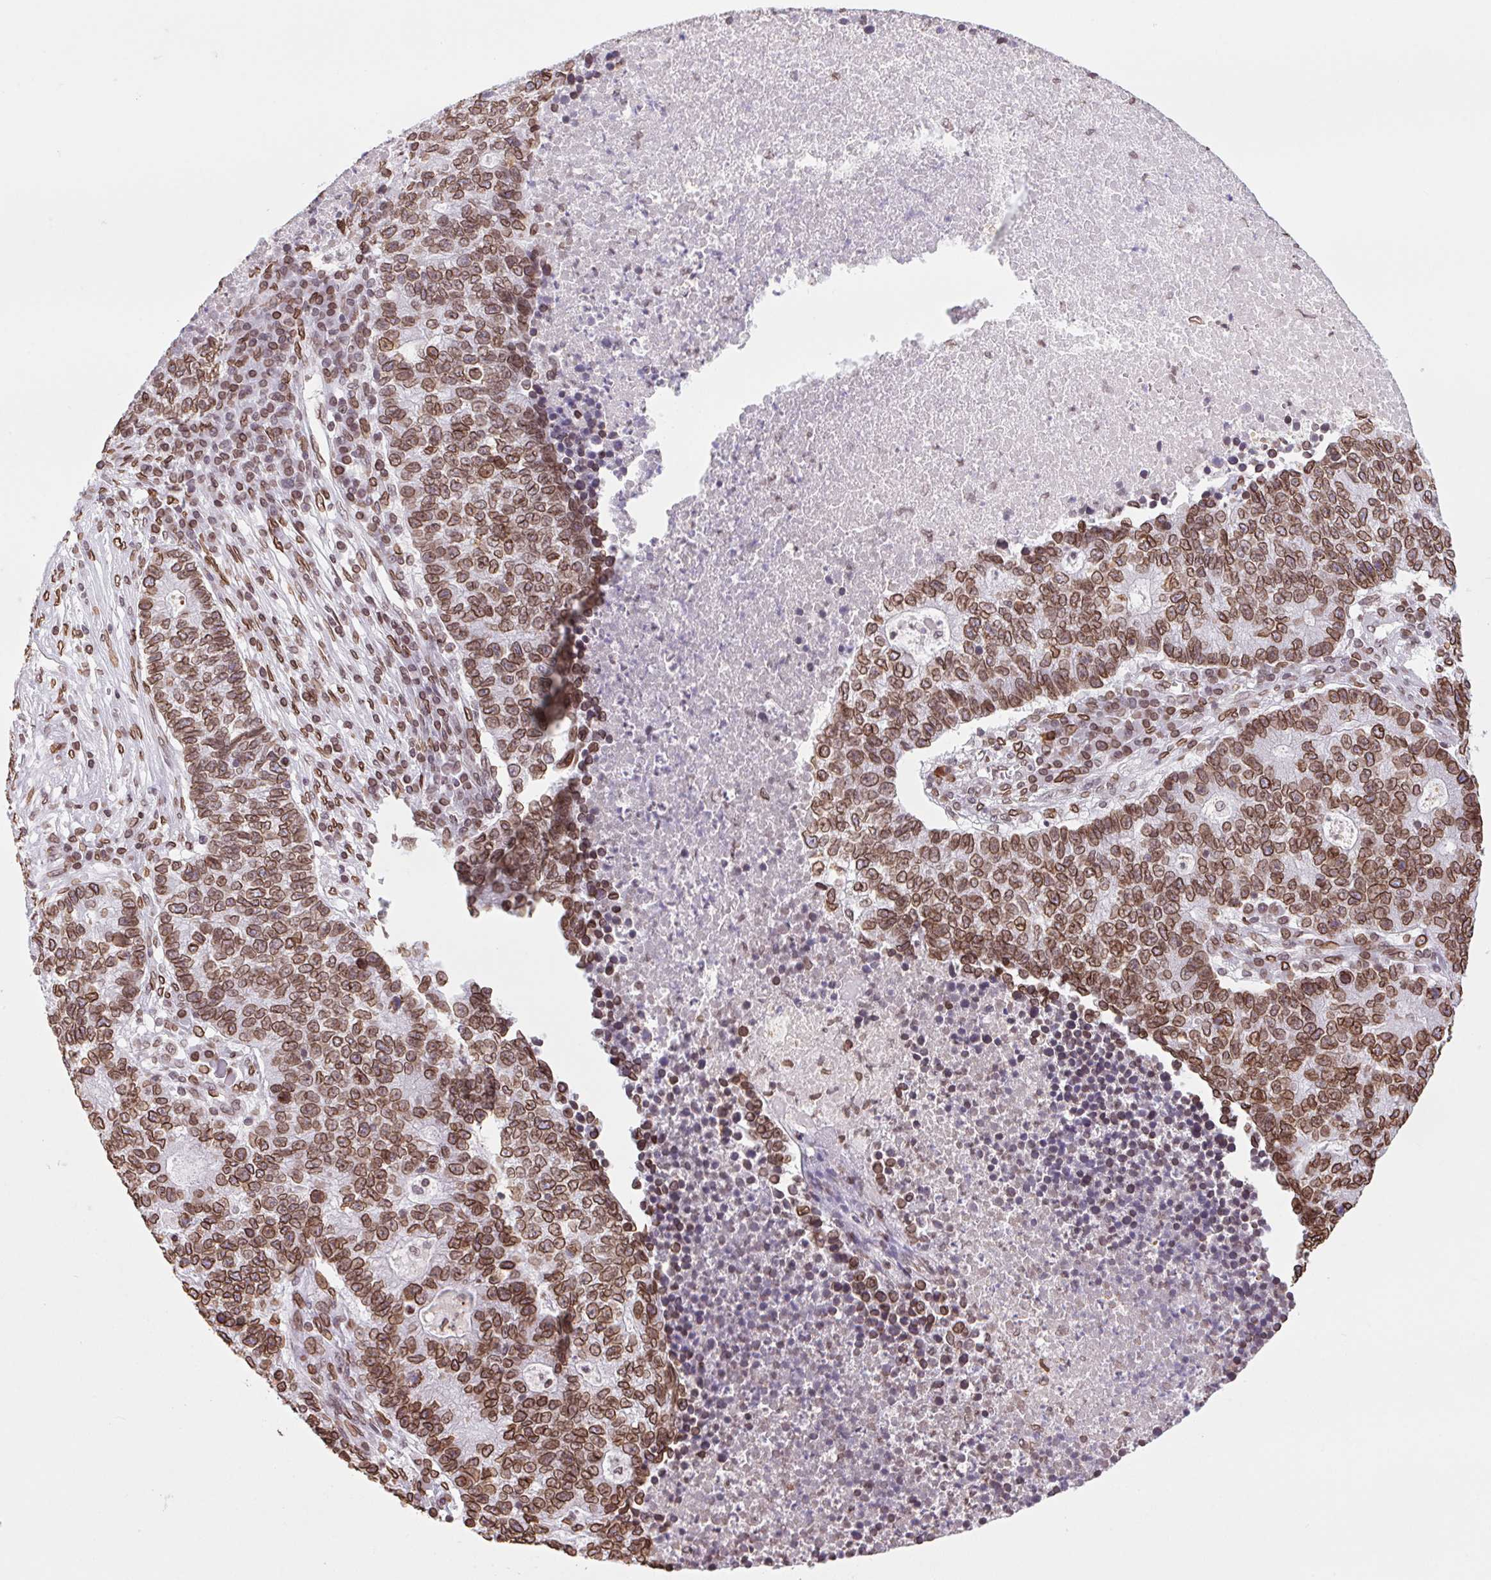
{"staining": {"intensity": "moderate", "quantity": ">75%", "location": "cytoplasmic/membranous,nuclear"}, "tissue": "lung cancer", "cell_type": "Tumor cells", "image_type": "cancer", "snomed": [{"axis": "morphology", "description": "Adenocarcinoma, NOS"}, {"axis": "topography", "description": "Lung"}], "caption": "Human adenocarcinoma (lung) stained with a protein marker demonstrates moderate staining in tumor cells.", "gene": "LMNB2", "patient": {"sex": "male", "age": 57}}